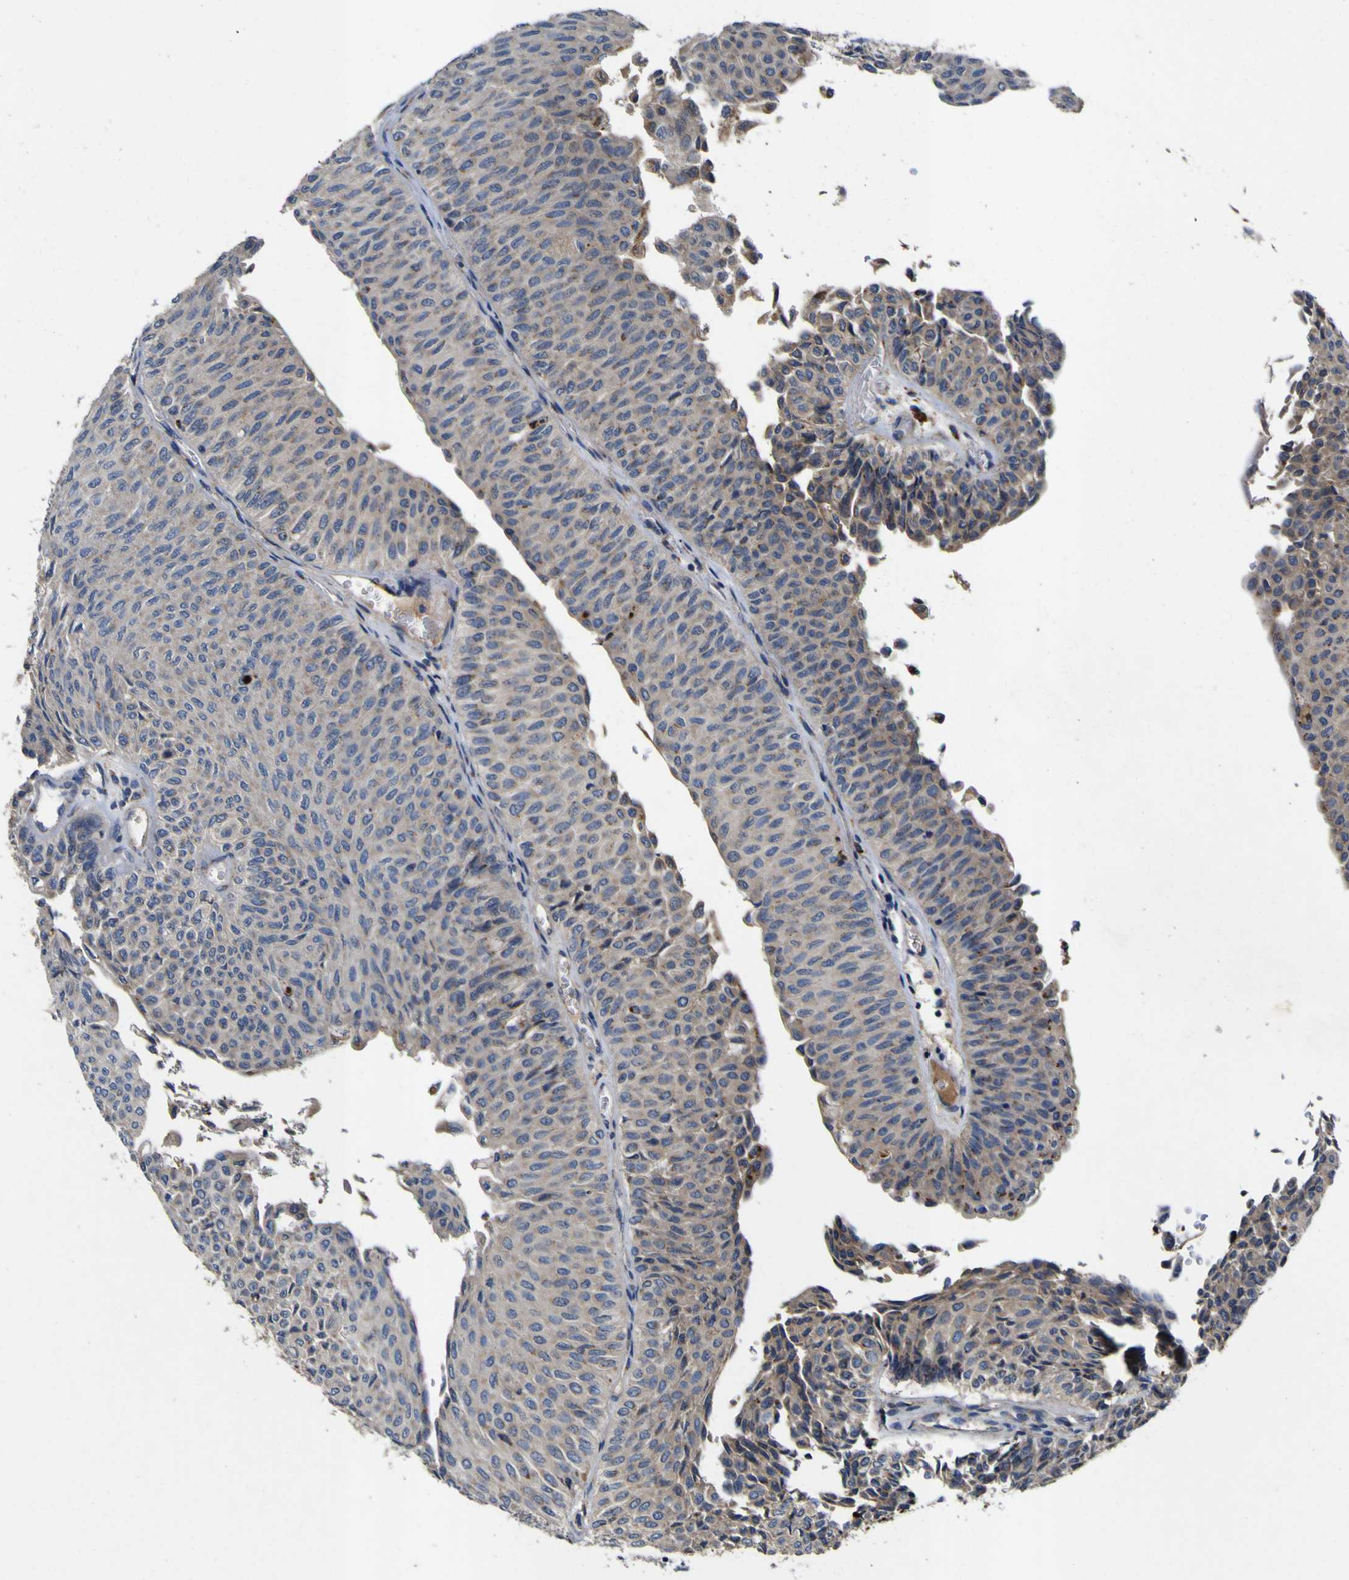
{"staining": {"intensity": "weak", "quantity": ">75%", "location": "cytoplasmic/membranous"}, "tissue": "urothelial cancer", "cell_type": "Tumor cells", "image_type": "cancer", "snomed": [{"axis": "morphology", "description": "Urothelial carcinoma, Low grade"}, {"axis": "topography", "description": "Urinary bladder"}], "caption": "A brown stain highlights weak cytoplasmic/membranous staining of a protein in human urothelial cancer tumor cells.", "gene": "COA1", "patient": {"sex": "male", "age": 78}}